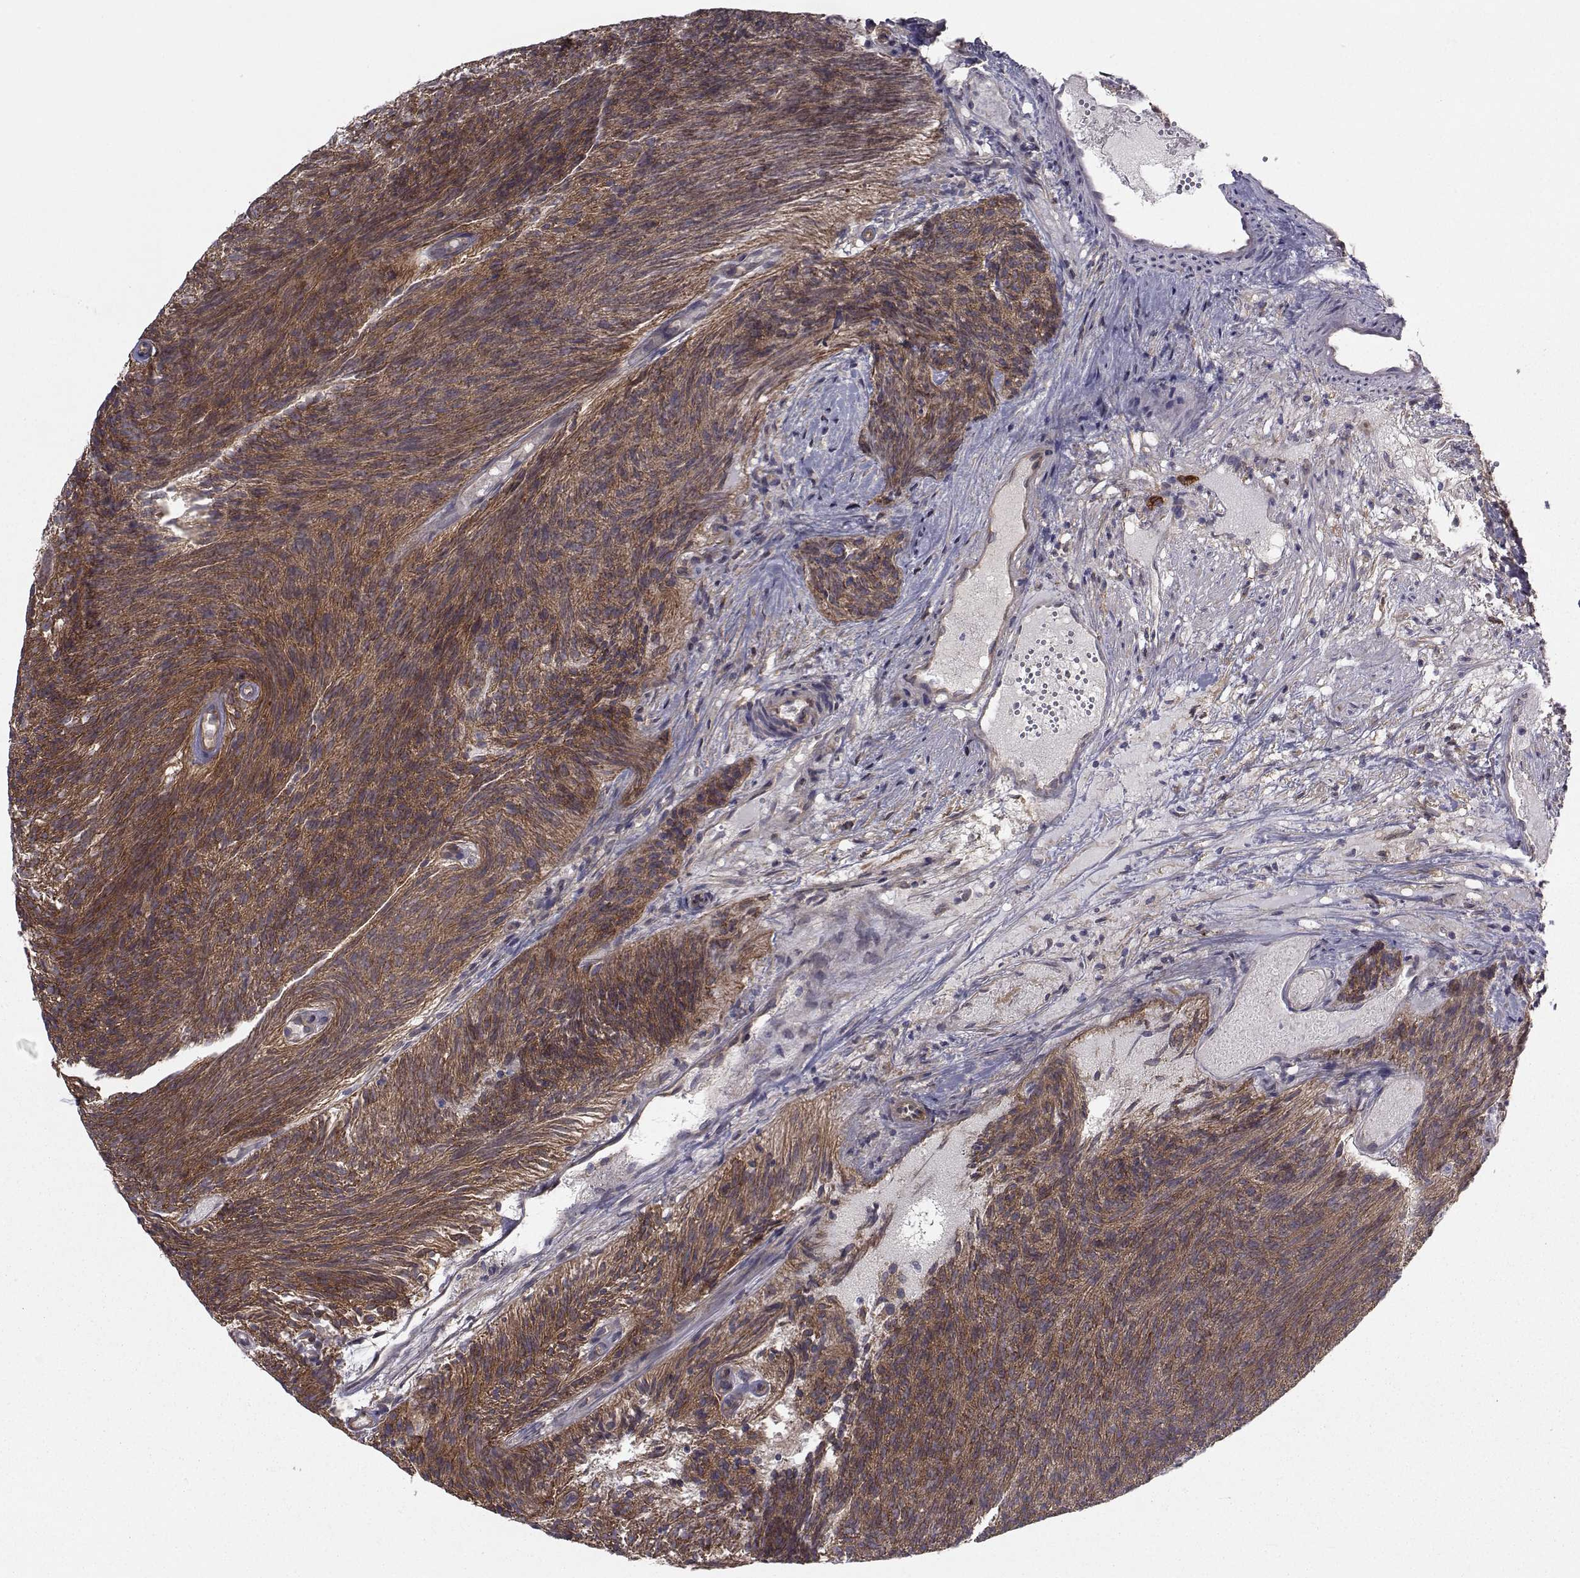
{"staining": {"intensity": "strong", "quantity": ">75%", "location": "cytoplasmic/membranous"}, "tissue": "urothelial cancer", "cell_type": "Tumor cells", "image_type": "cancer", "snomed": [{"axis": "morphology", "description": "Urothelial carcinoma, Low grade"}, {"axis": "topography", "description": "Urinary bladder"}], "caption": "Brown immunohistochemical staining in human urothelial cancer shows strong cytoplasmic/membranous expression in approximately >75% of tumor cells.", "gene": "TRIP10", "patient": {"sex": "male", "age": 77}}